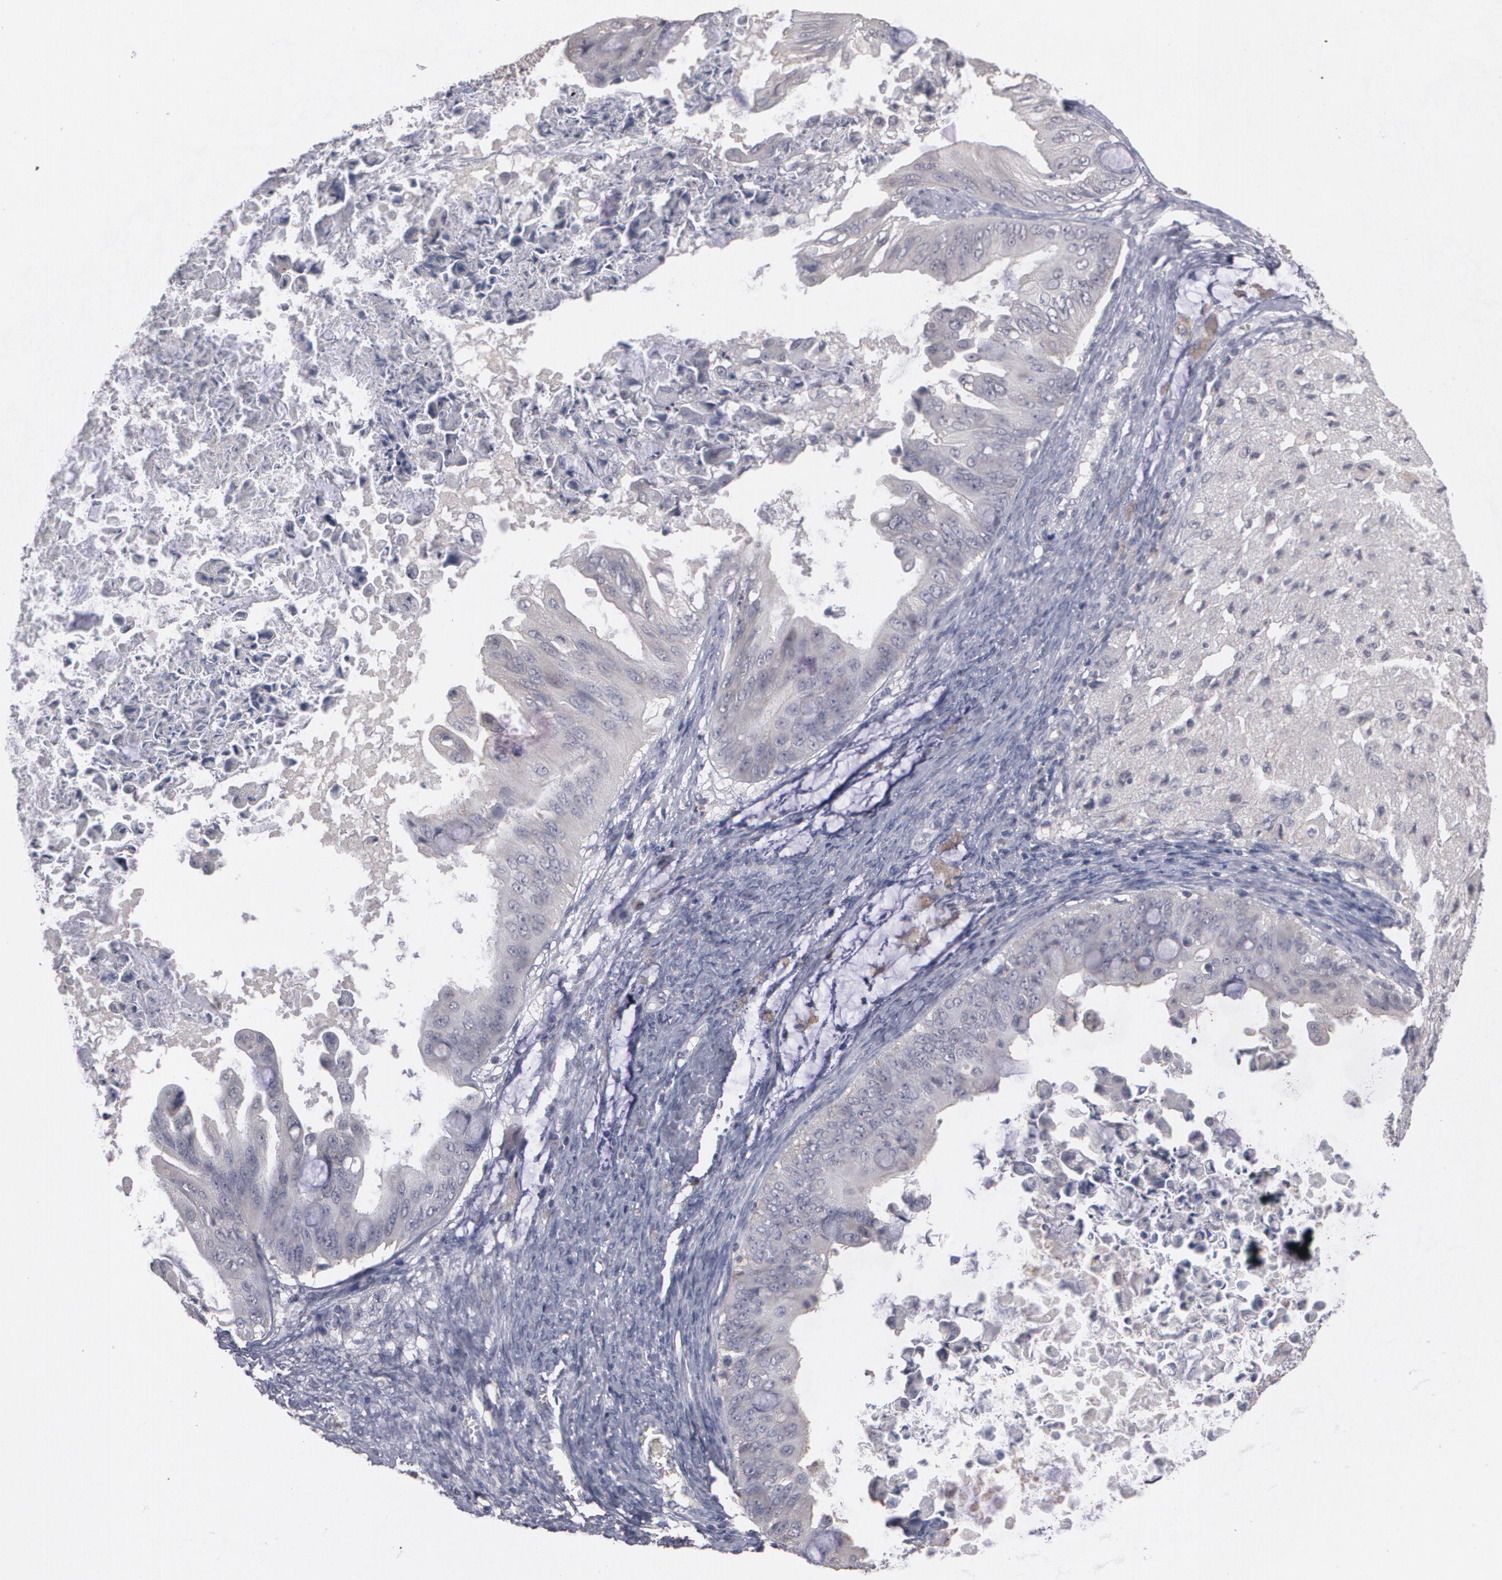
{"staining": {"intensity": "weak", "quantity": ">75%", "location": "cytoplasmic/membranous"}, "tissue": "ovarian cancer", "cell_type": "Tumor cells", "image_type": "cancer", "snomed": [{"axis": "morphology", "description": "Cystadenocarcinoma, mucinous, NOS"}, {"axis": "topography", "description": "Ovary"}], "caption": "IHC micrograph of neoplastic tissue: human ovarian mucinous cystadenocarcinoma stained using immunohistochemistry exhibits low levels of weak protein expression localized specifically in the cytoplasmic/membranous of tumor cells, appearing as a cytoplasmic/membranous brown color.", "gene": "ARF6", "patient": {"sex": "female", "age": 37}}